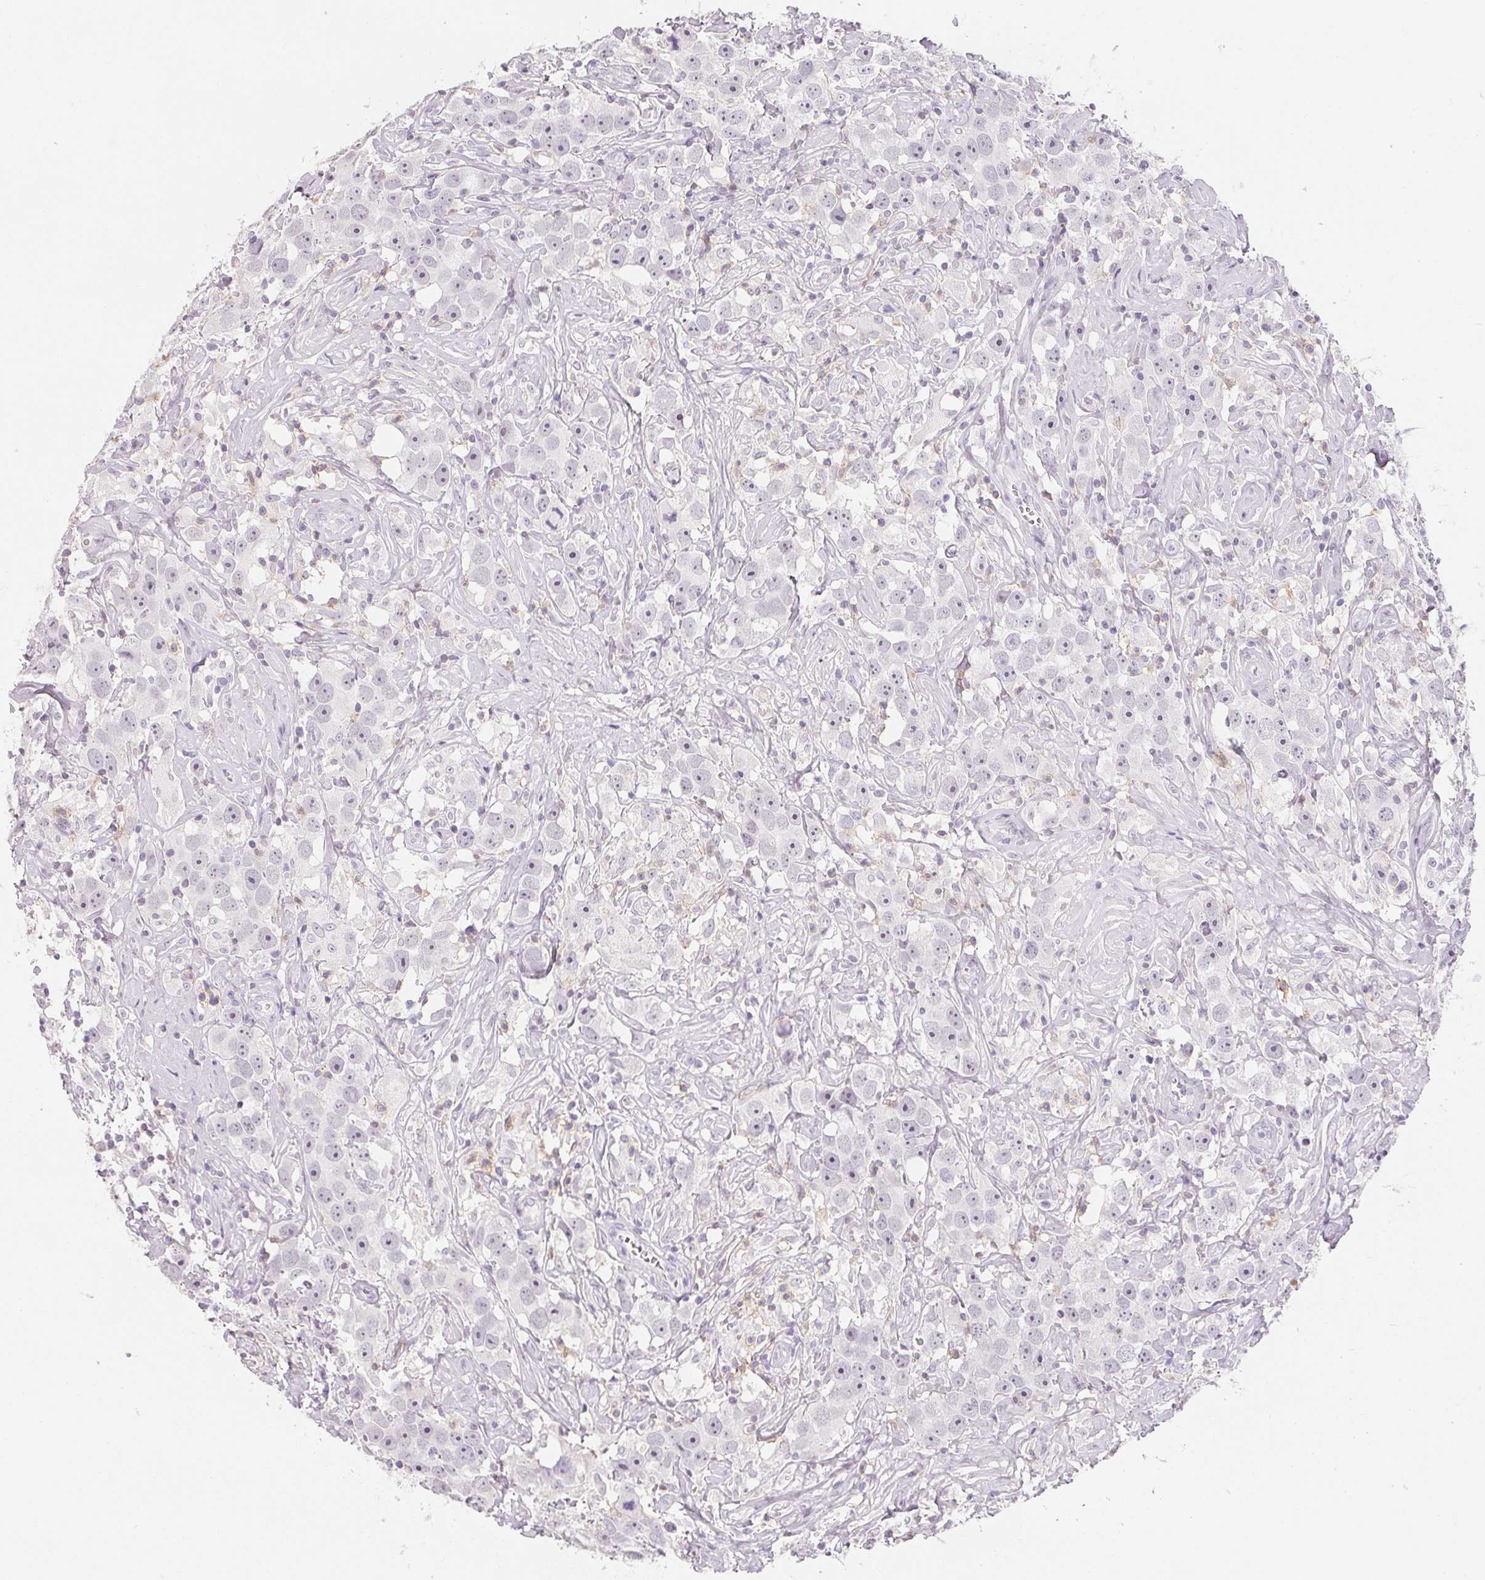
{"staining": {"intensity": "moderate", "quantity": "<25%", "location": "nuclear"}, "tissue": "testis cancer", "cell_type": "Tumor cells", "image_type": "cancer", "snomed": [{"axis": "morphology", "description": "Seminoma, NOS"}, {"axis": "topography", "description": "Testis"}], "caption": "This is an image of immunohistochemistry staining of seminoma (testis), which shows moderate positivity in the nuclear of tumor cells.", "gene": "CD69", "patient": {"sex": "male", "age": 49}}